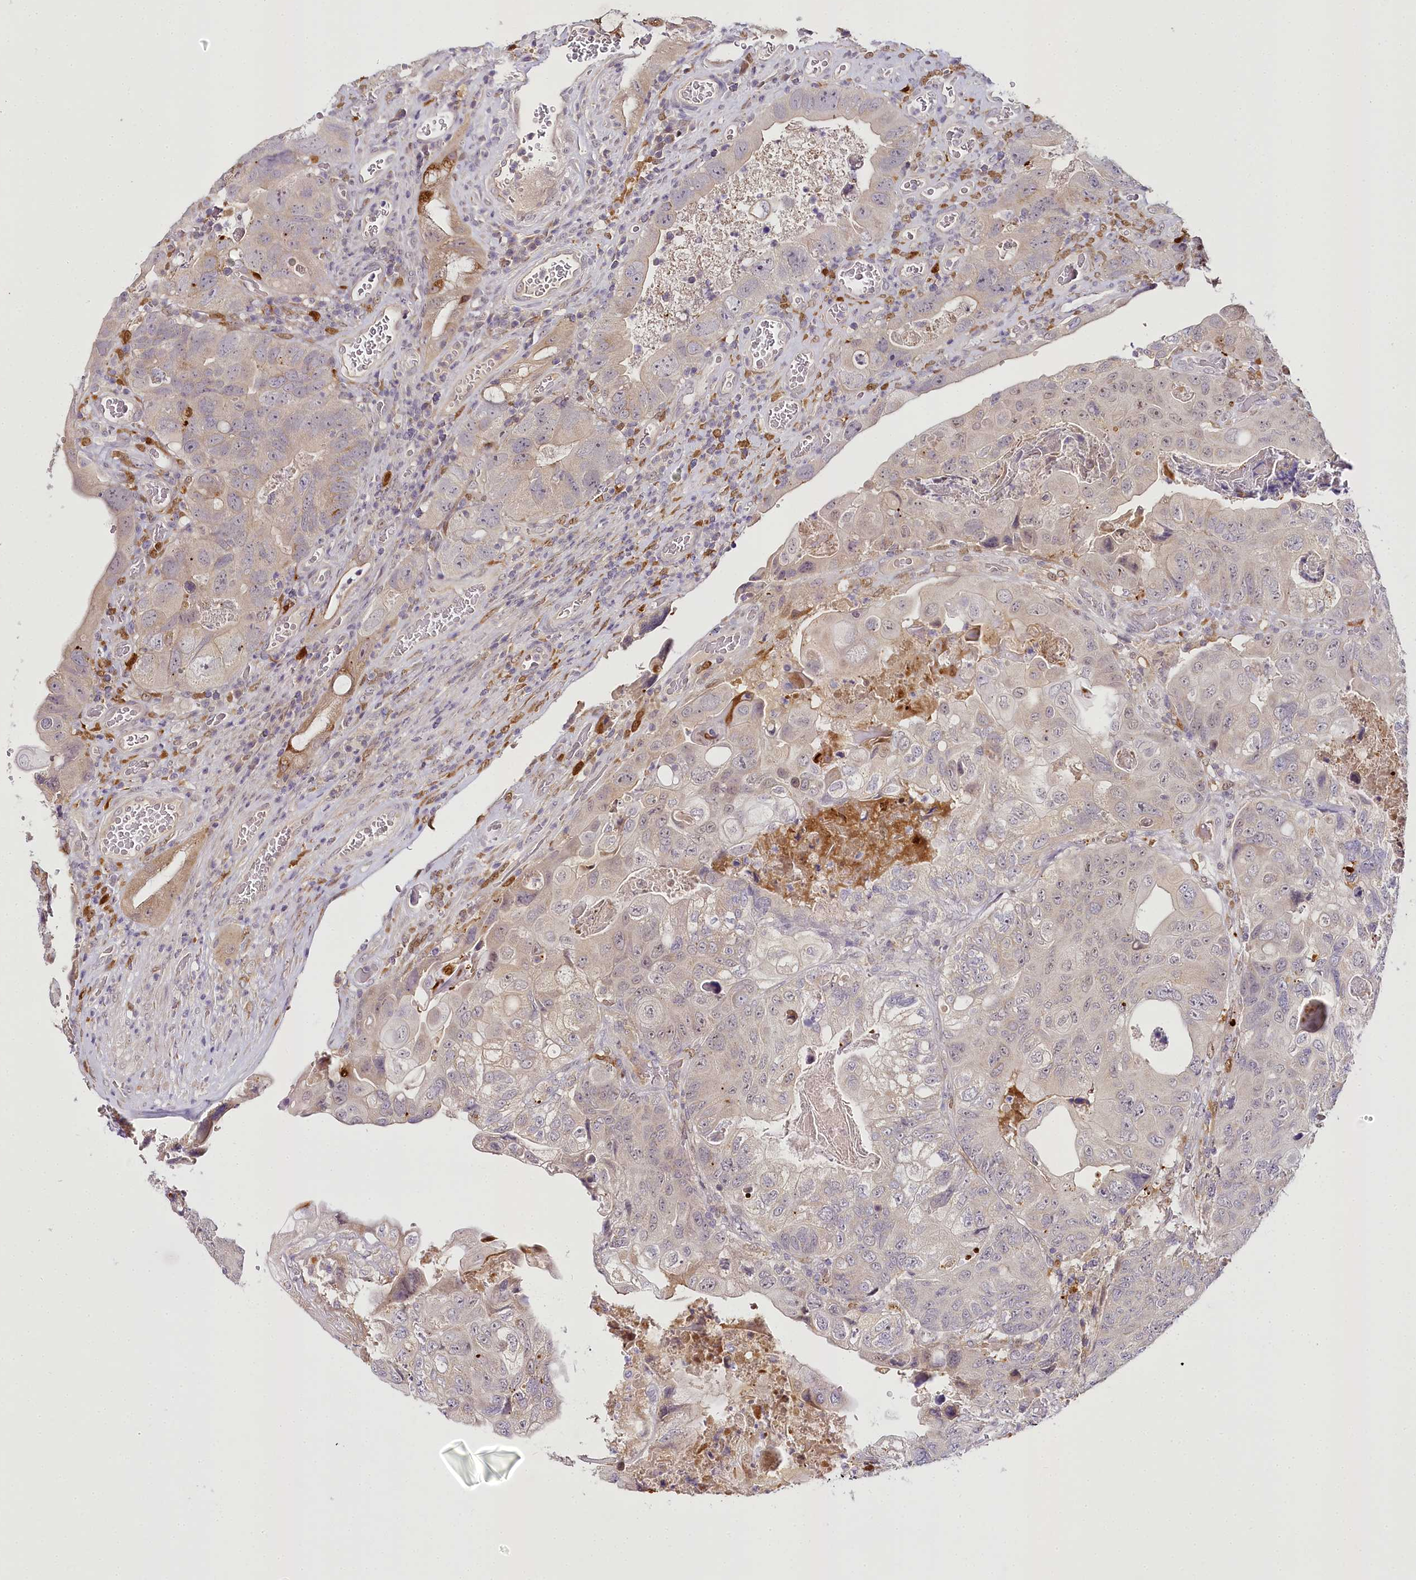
{"staining": {"intensity": "weak", "quantity": "<25%", "location": "cytoplasmic/membranous"}, "tissue": "colorectal cancer", "cell_type": "Tumor cells", "image_type": "cancer", "snomed": [{"axis": "morphology", "description": "Adenocarcinoma, NOS"}, {"axis": "topography", "description": "Rectum"}], "caption": "High power microscopy image of an IHC histopathology image of colorectal cancer, revealing no significant expression in tumor cells.", "gene": "VWA5A", "patient": {"sex": "male", "age": 63}}